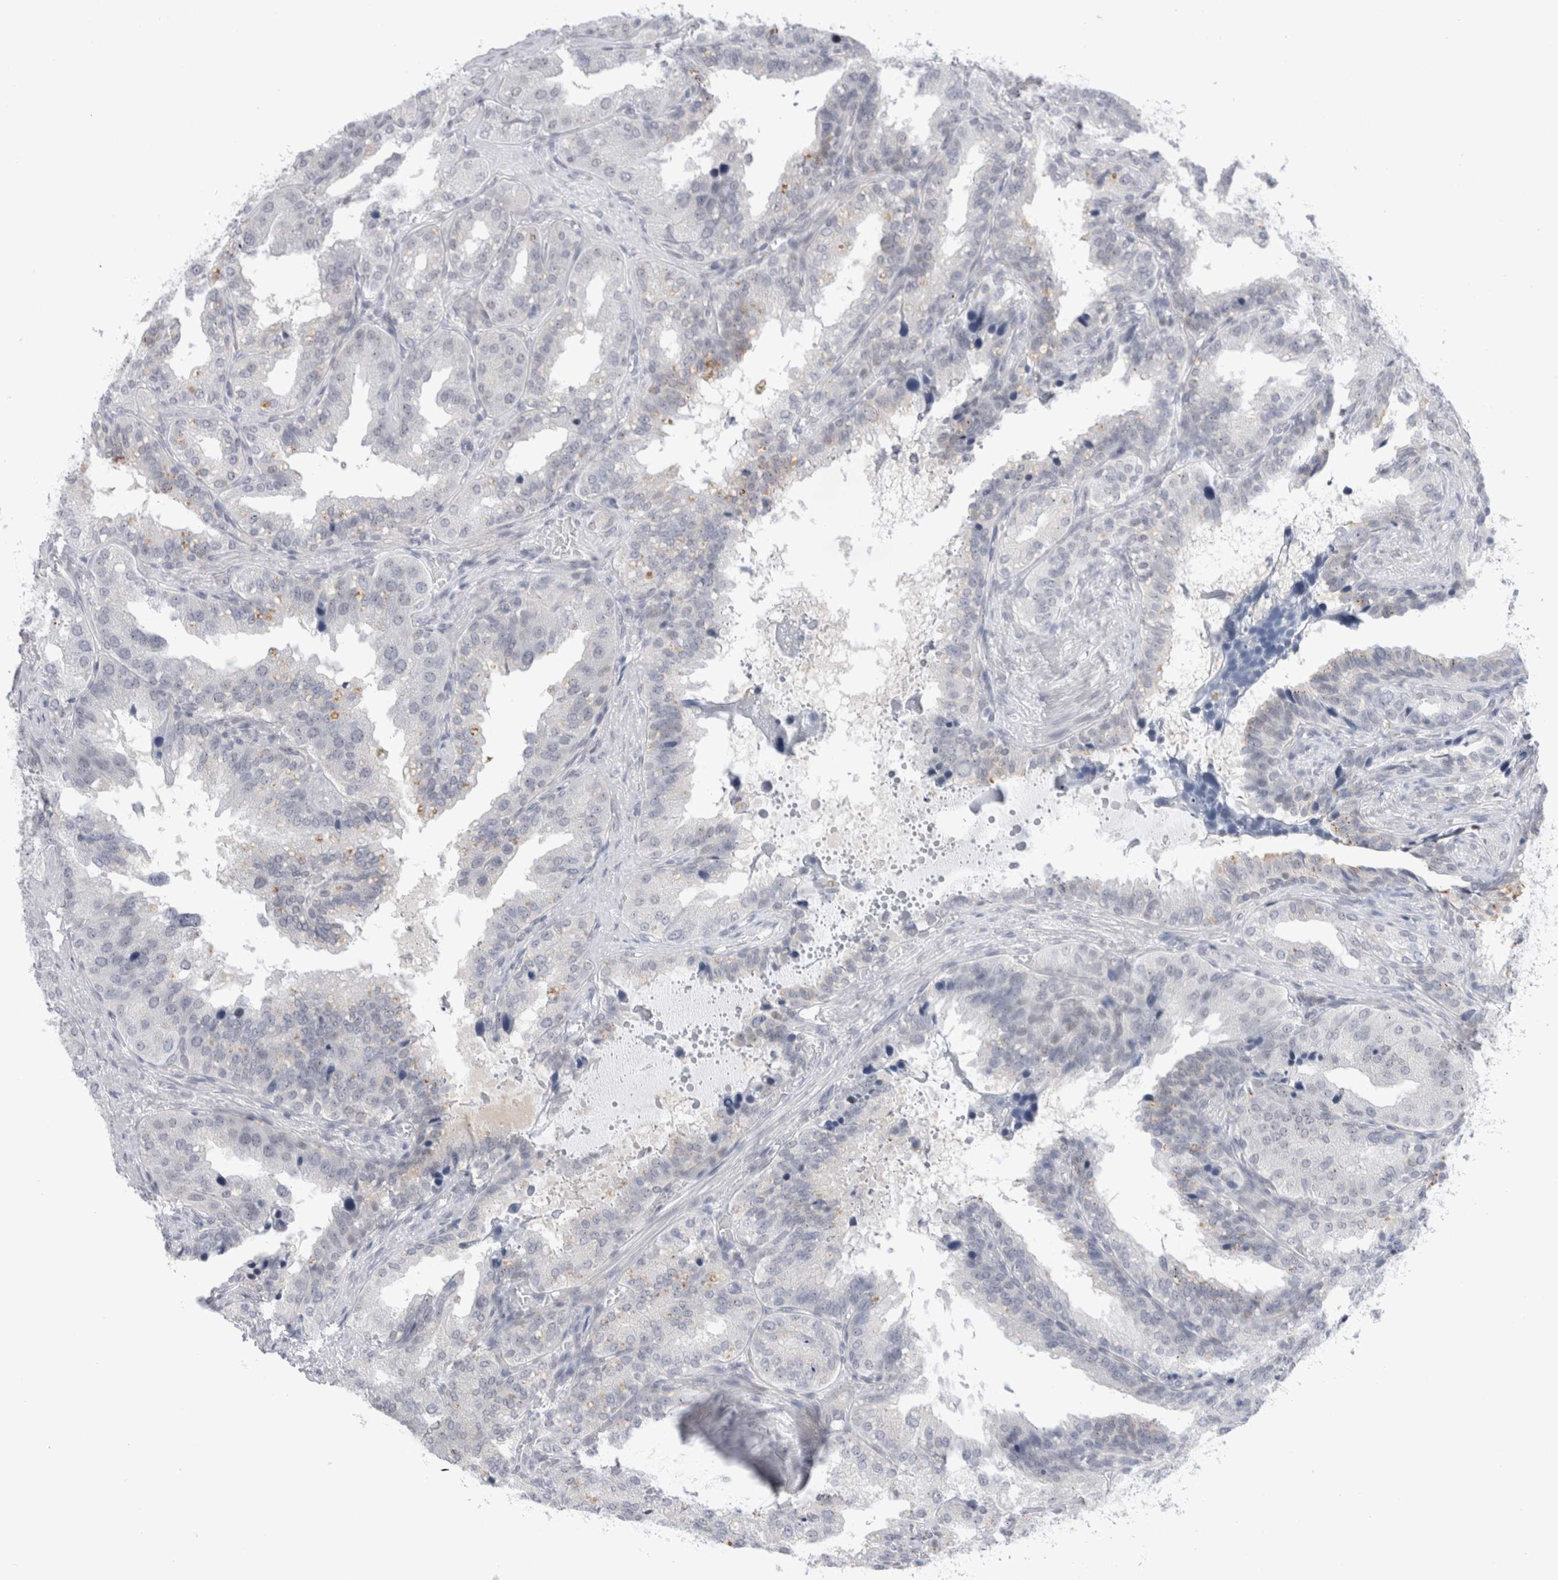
{"staining": {"intensity": "weak", "quantity": "25%-75%", "location": "nuclear"}, "tissue": "seminal vesicle", "cell_type": "Glandular cells", "image_type": "normal", "snomed": [{"axis": "morphology", "description": "Normal tissue, NOS"}, {"axis": "topography", "description": "Prostate"}, {"axis": "topography", "description": "Seminal veicle"}], "caption": "Weak nuclear protein positivity is appreciated in approximately 25%-75% of glandular cells in seminal vesicle. Ihc stains the protein of interest in brown and the nuclei are stained blue.", "gene": "CERS5", "patient": {"sex": "male", "age": 51}}